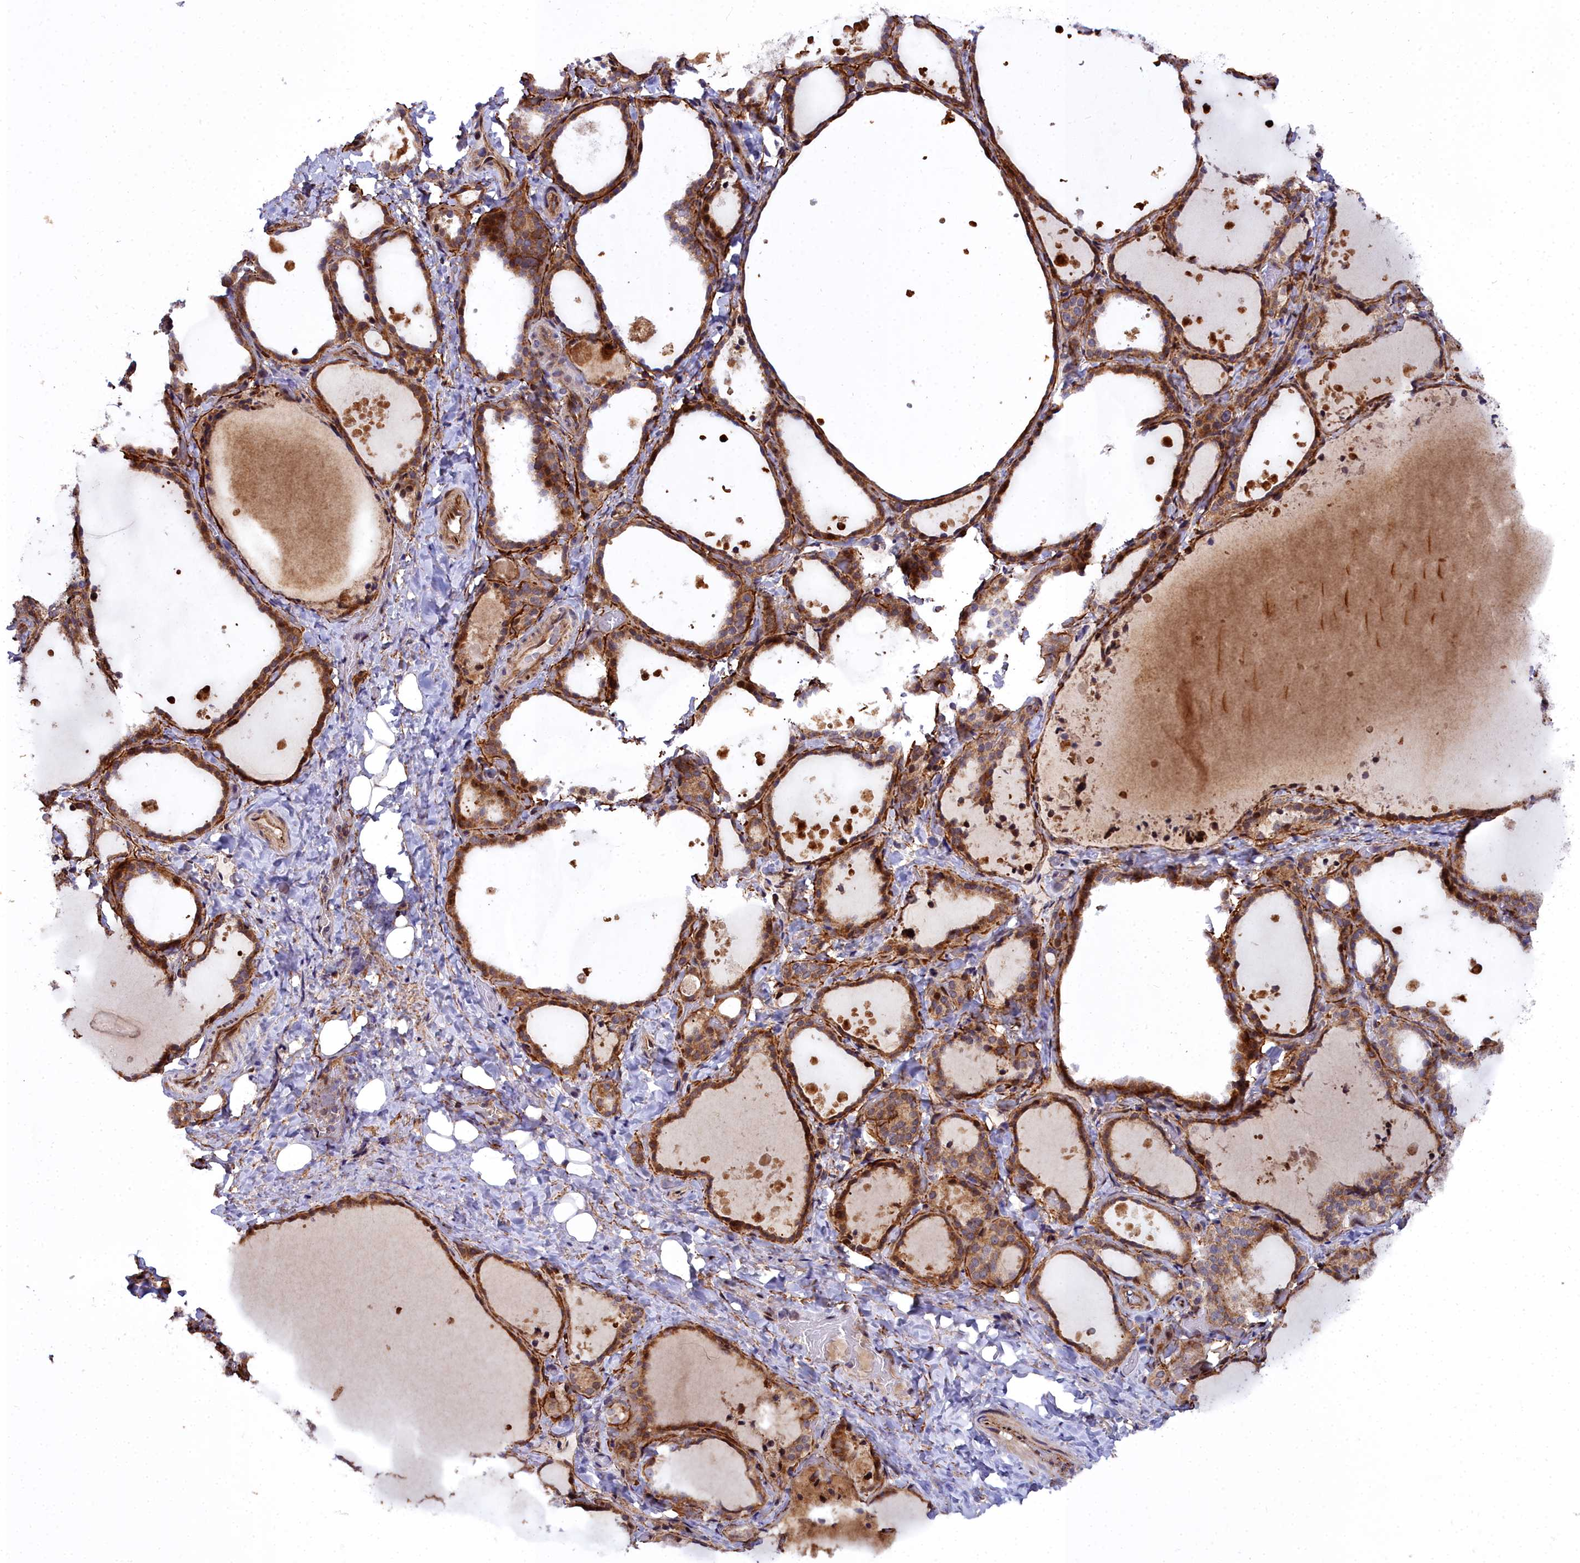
{"staining": {"intensity": "strong", "quantity": ">75%", "location": "cytoplasmic/membranous"}, "tissue": "thyroid gland", "cell_type": "Glandular cells", "image_type": "normal", "snomed": [{"axis": "morphology", "description": "Normal tissue, NOS"}, {"axis": "topography", "description": "Thyroid gland"}], "caption": "This image displays immunohistochemistry staining of normal thyroid gland, with high strong cytoplasmic/membranous expression in about >75% of glandular cells.", "gene": "MRPS11", "patient": {"sex": "female", "age": 44}}